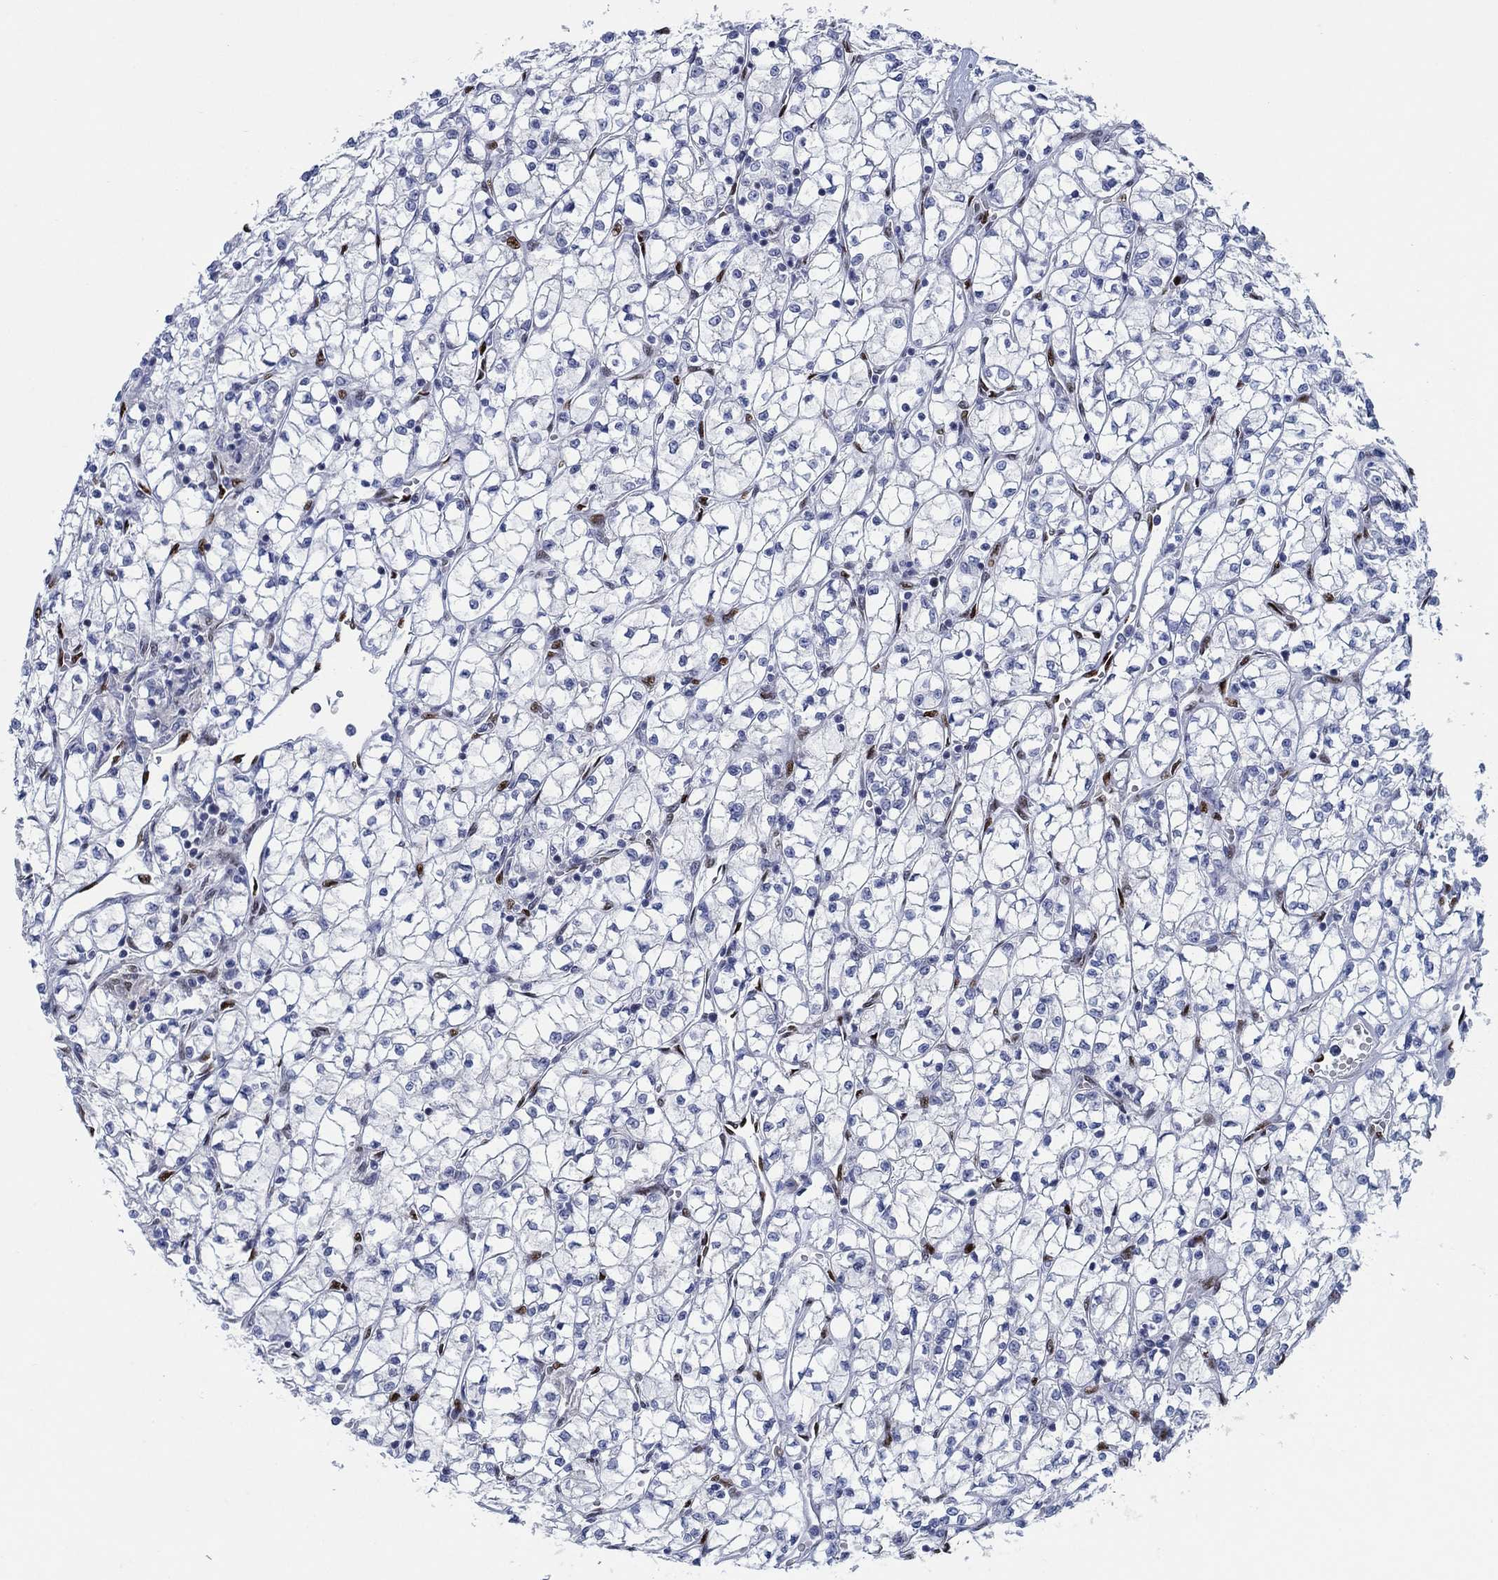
{"staining": {"intensity": "negative", "quantity": "none", "location": "none"}, "tissue": "renal cancer", "cell_type": "Tumor cells", "image_type": "cancer", "snomed": [{"axis": "morphology", "description": "Adenocarcinoma, NOS"}, {"axis": "topography", "description": "Kidney"}], "caption": "Photomicrograph shows no protein positivity in tumor cells of renal cancer (adenocarcinoma) tissue.", "gene": "ZEB1", "patient": {"sex": "female", "age": 64}}